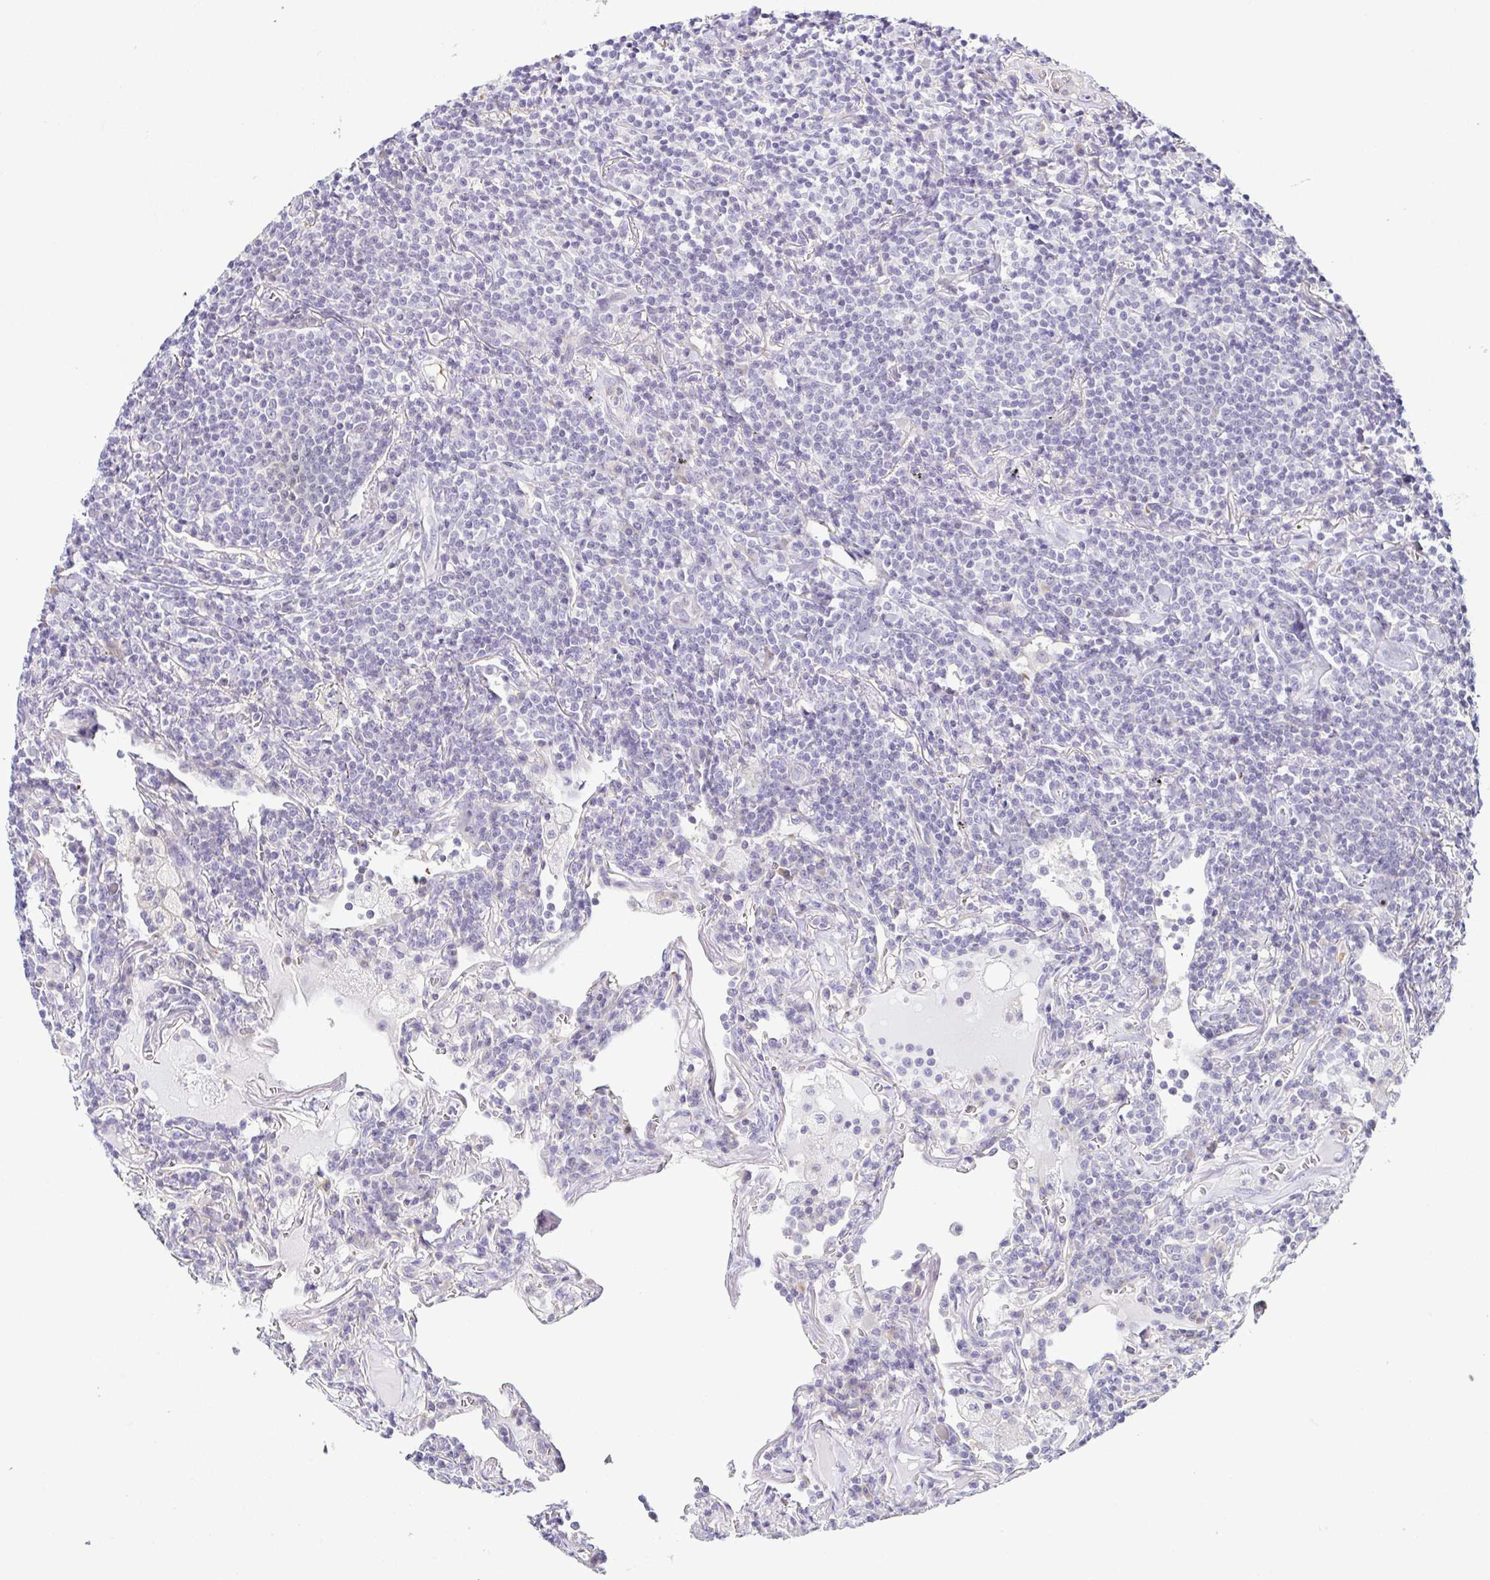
{"staining": {"intensity": "negative", "quantity": "none", "location": "none"}, "tissue": "lymphoma", "cell_type": "Tumor cells", "image_type": "cancer", "snomed": [{"axis": "morphology", "description": "Malignant lymphoma, non-Hodgkin's type, Low grade"}, {"axis": "topography", "description": "Lung"}], "caption": "Tumor cells are negative for brown protein staining in malignant lymphoma, non-Hodgkin's type (low-grade).", "gene": "FAM162B", "patient": {"sex": "female", "age": 71}}